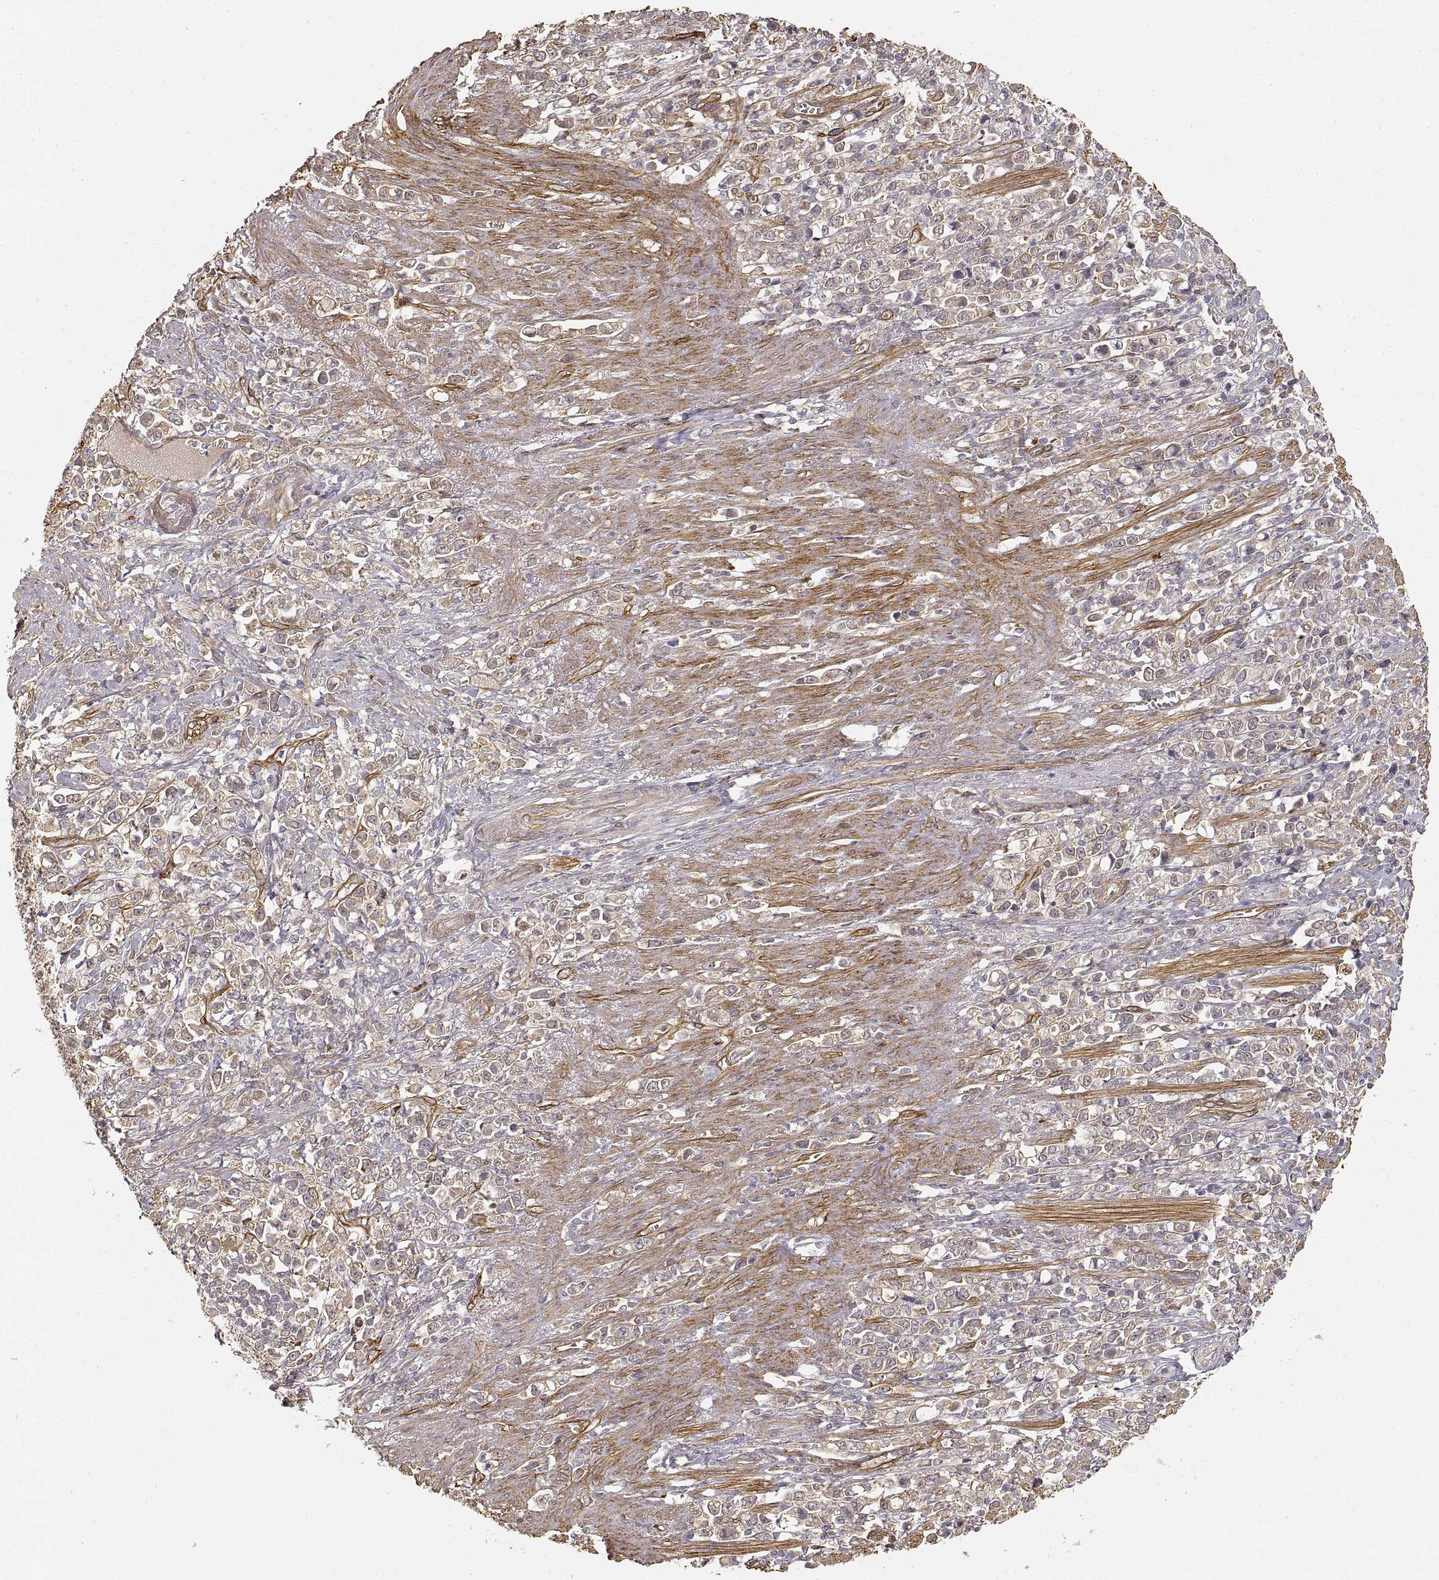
{"staining": {"intensity": "weak", "quantity": ">75%", "location": "cytoplasmic/membranous"}, "tissue": "stomach cancer", "cell_type": "Tumor cells", "image_type": "cancer", "snomed": [{"axis": "morphology", "description": "Adenocarcinoma, NOS"}, {"axis": "topography", "description": "Stomach"}], "caption": "A histopathology image showing weak cytoplasmic/membranous positivity in about >75% of tumor cells in stomach cancer (adenocarcinoma), as visualized by brown immunohistochemical staining.", "gene": "LAMA4", "patient": {"sex": "male", "age": 63}}